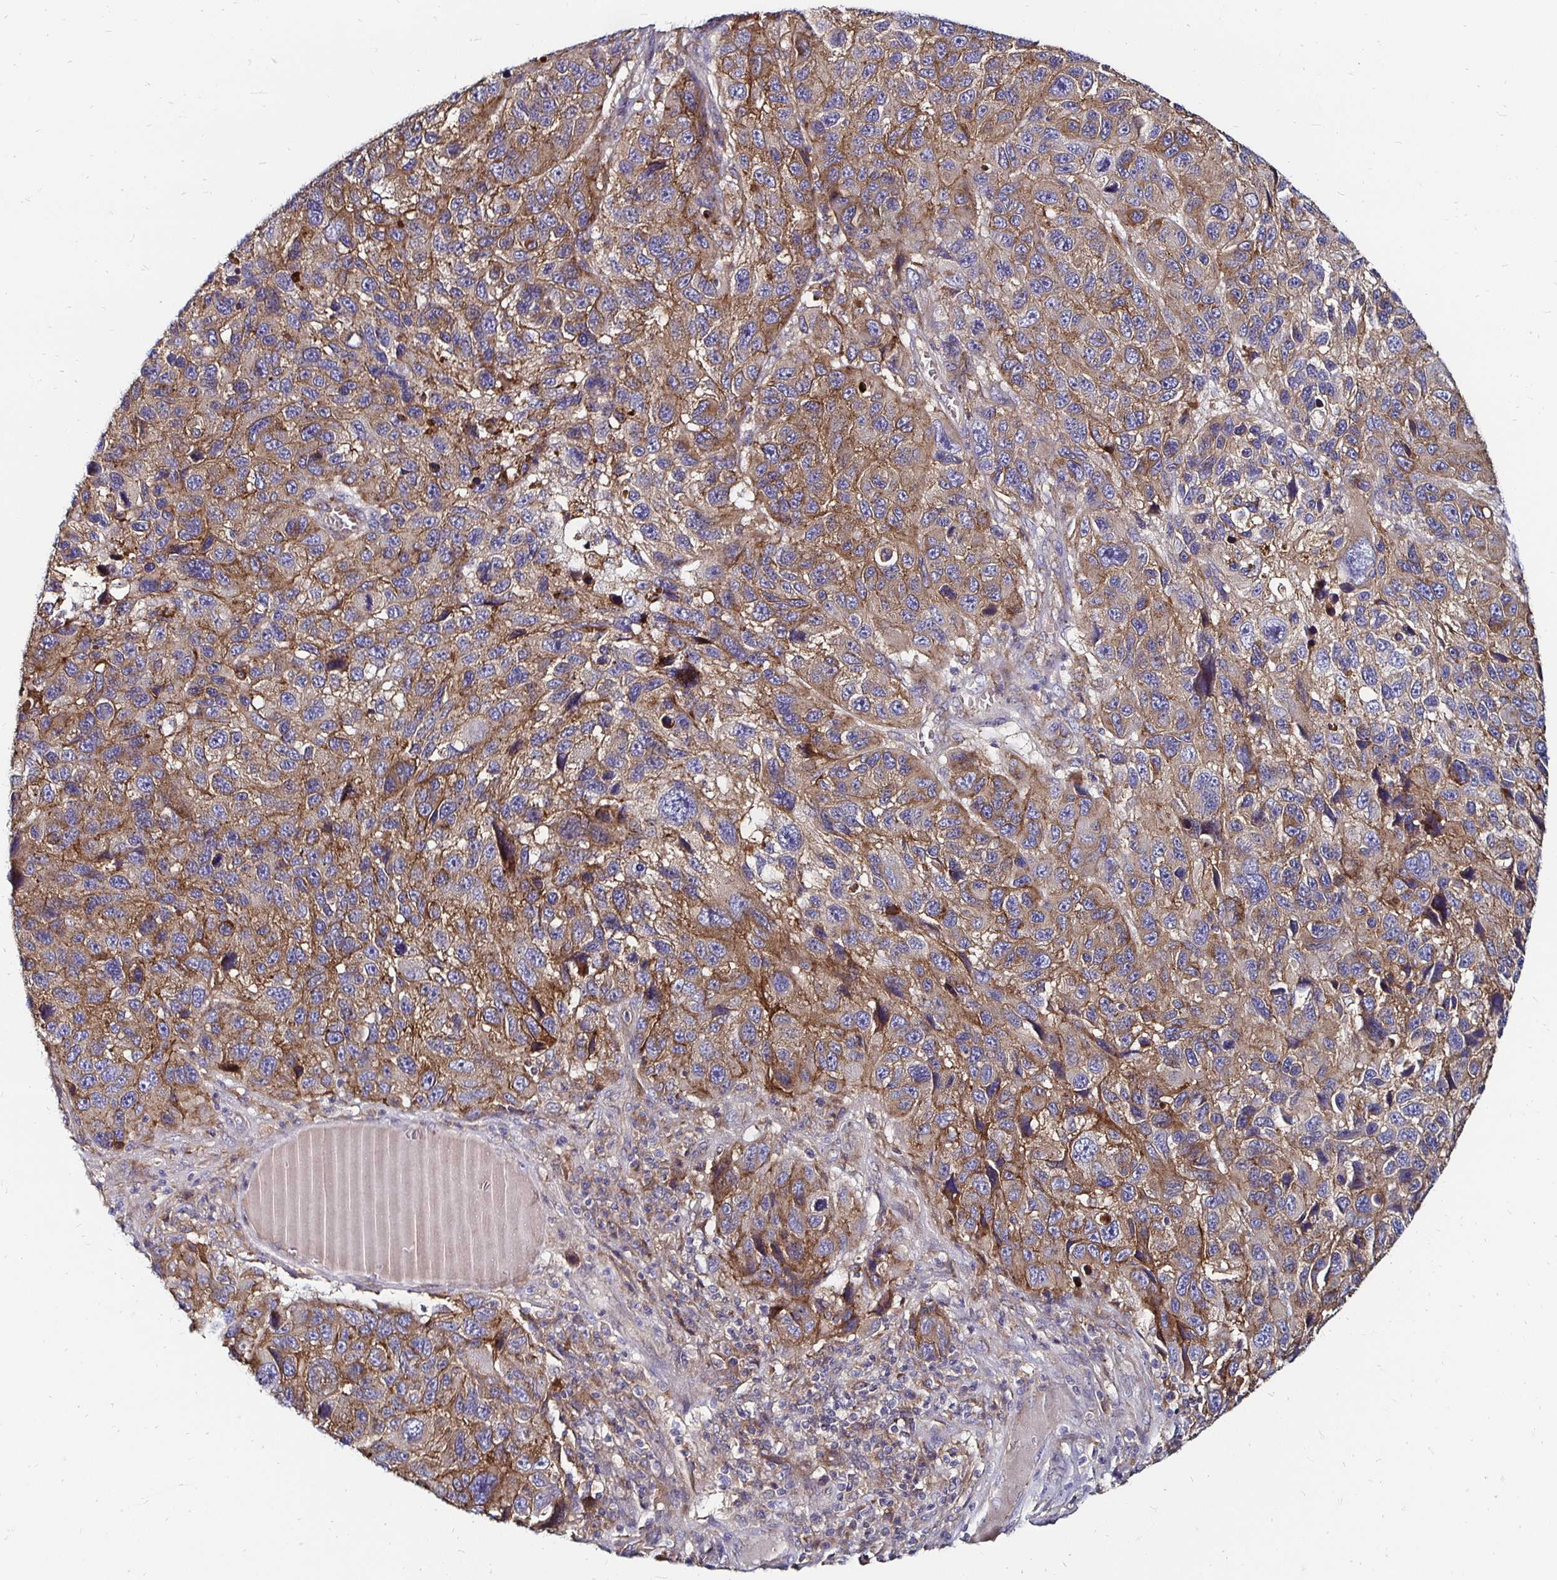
{"staining": {"intensity": "moderate", "quantity": ">75%", "location": "cytoplasmic/membranous"}, "tissue": "melanoma", "cell_type": "Tumor cells", "image_type": "cancer", "snomed": [{"axis": "morphology", "description": "Malignant melanoma, NOS"}, {"axis": "topography", "description": "Skin"}], "caption": "Melanoma stained with a brown dye shows moderate cytoplasmic/membranous positive positivity in about >75% of tumor cells.", "gene": "NCSTN", "patient": {"sex": "male", "age": 53}}